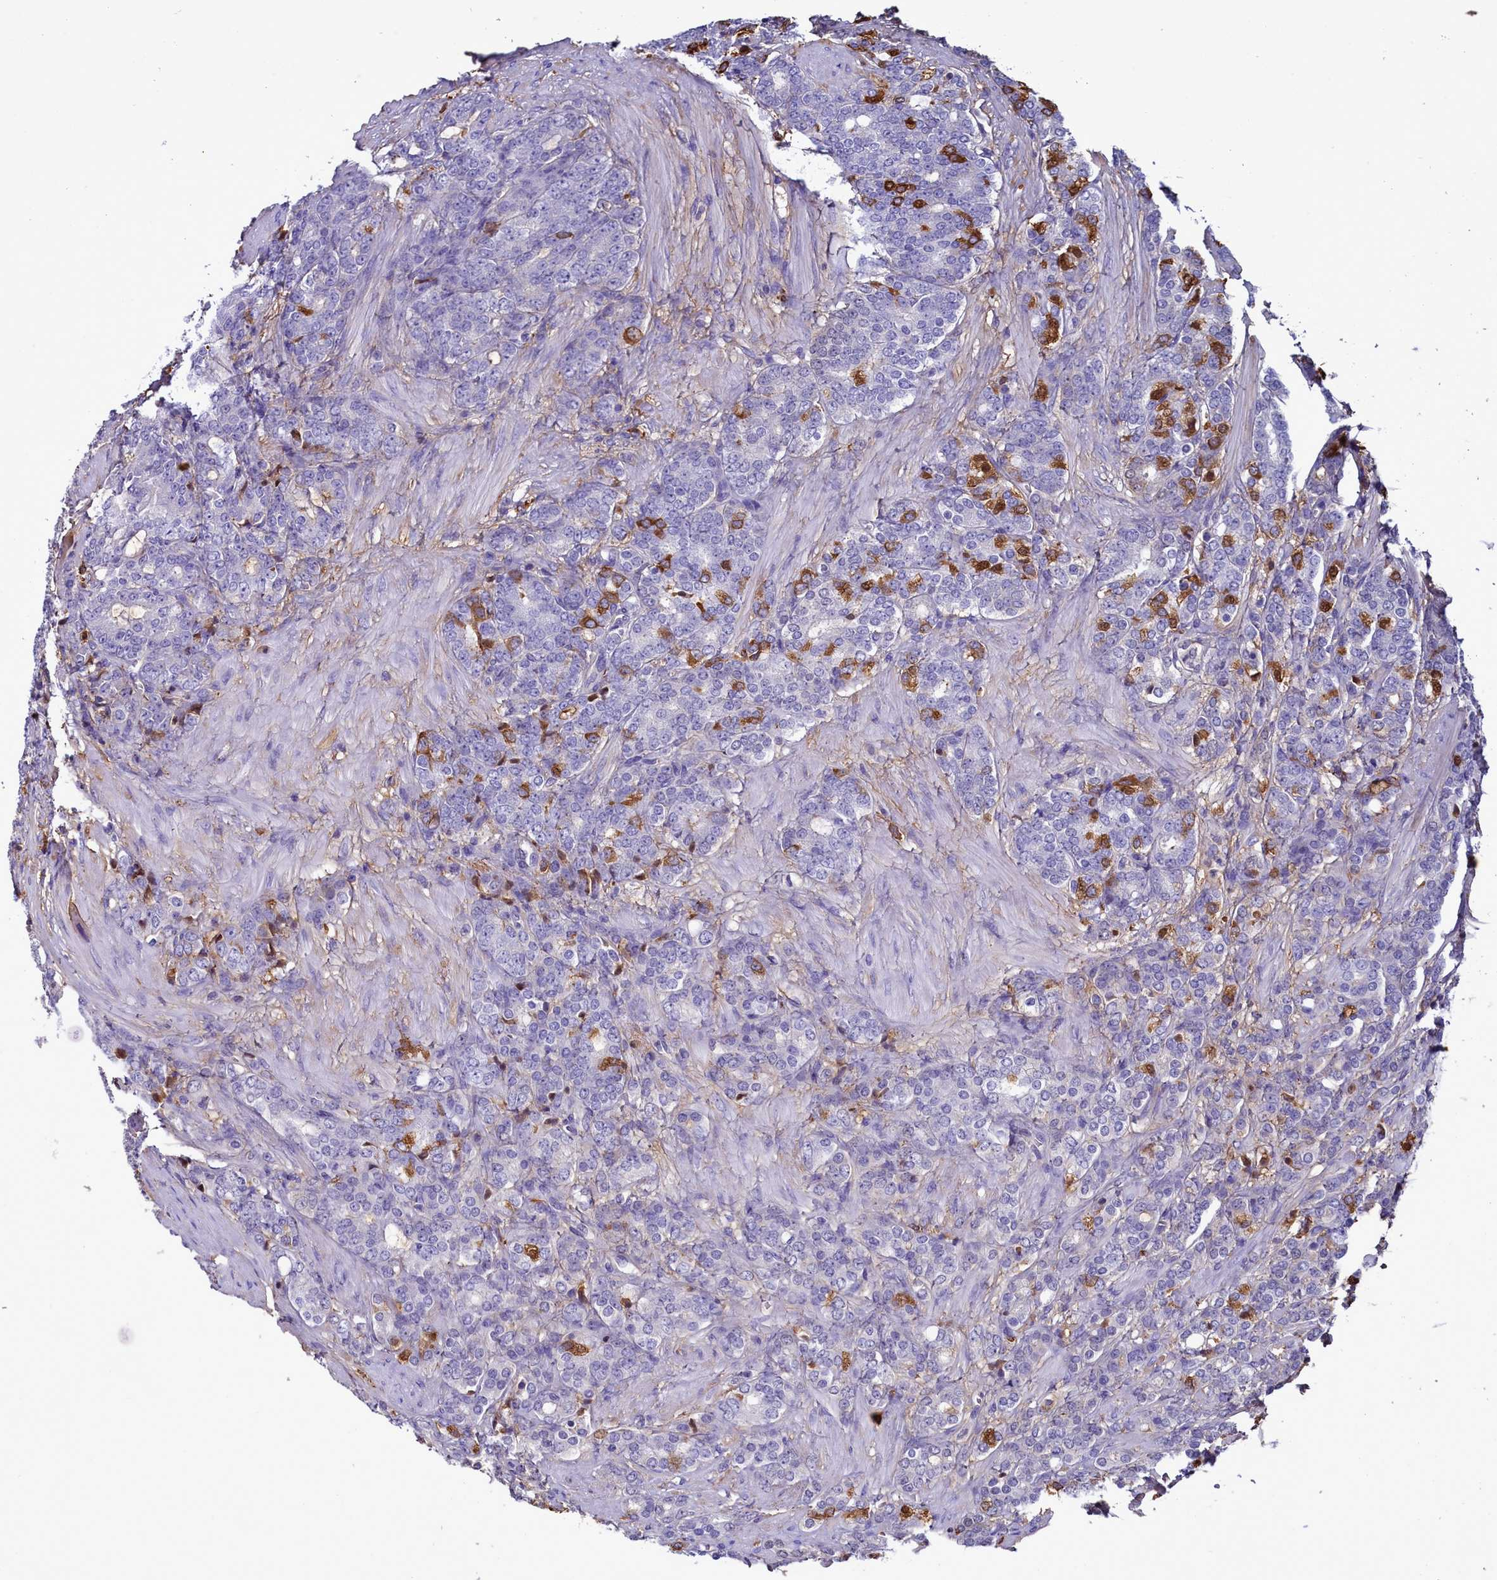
{"staining": {"intensity": "strong", "quantity": "<25%", "location": "cytoplasmic/membranous"}, "tissue": "prostate cancer", "cell_type": "Tumor cells", "image_type": "cancer", "snomed": [{"axis": "morphology", "description": "Adenocarcinoma, High grade"}, {"axis": "topography", "description": "Prostate"}], "caption": "Protein positivity by IHC shows strong cytoplasmic/membranous staining in about <25% of tumor cells in prostate adenocarcinoma (high-grade).", "gene": "H1-7", "patient": {"sex": "male", "age": 62}}